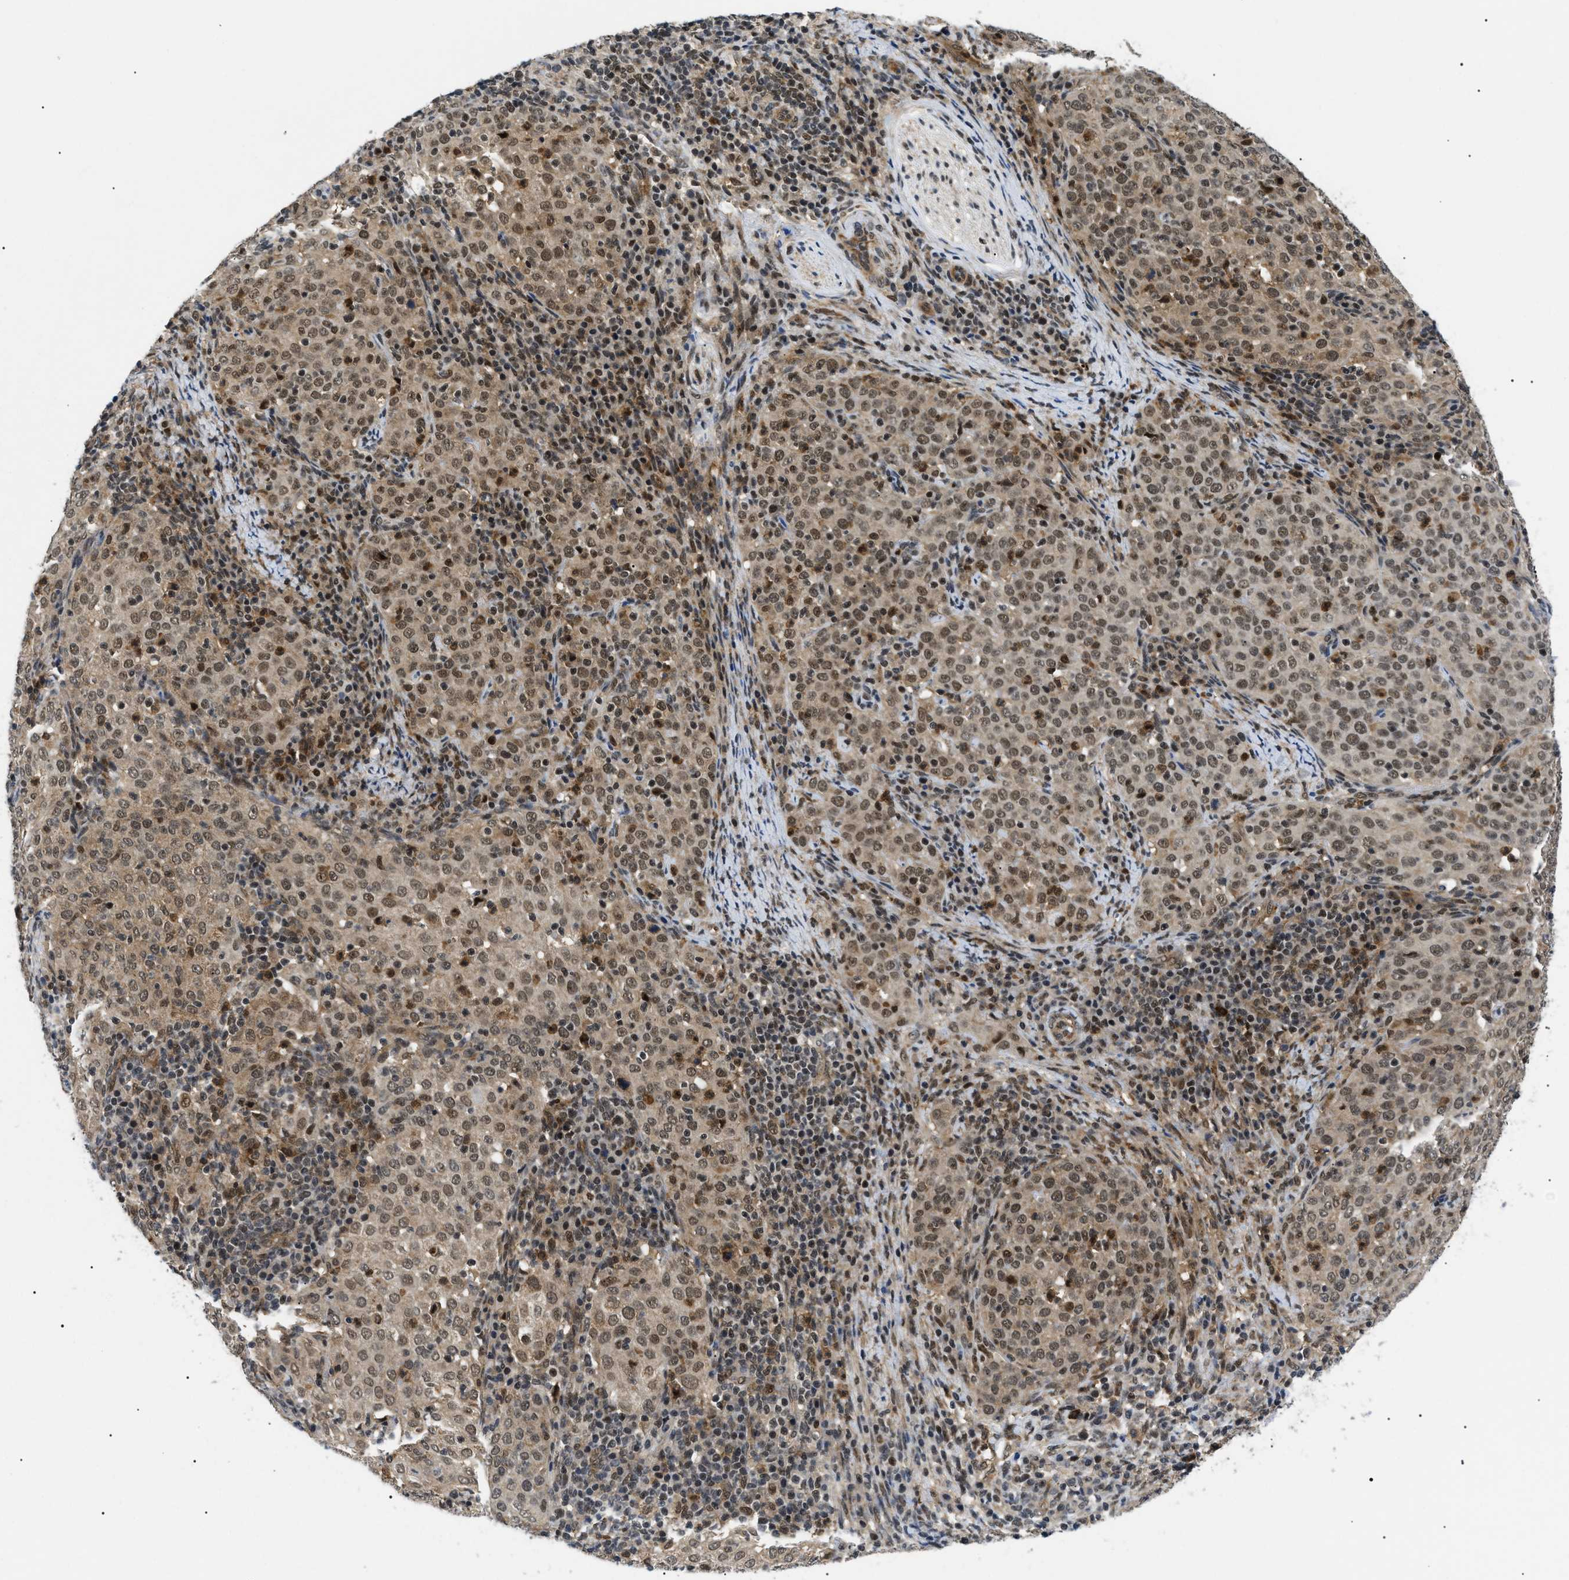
{"staining": {"intensity": "moderate", "quantity": ">75%", "location": "cytoplasmic/membranous,nuclear"}, "tissue": "cervical cancer", "cell_type": "Tumor cells", "image_type": "cancer", "snomed": [{"axis": "morphology", "description": "Squamous cell carcinoma, NOS"}, {"axis": "topography", "description": "Cervix"}], "caption": "There is medium levels of moderate cytoplasmic/membranous and nuclear staining in tumor cells of squamous cell carcinoma (cervical), as demonstrated by immunohistochemical staining (brown color).", "gene": "RBM15", "patient": {"sex": "female", "age": 51}}